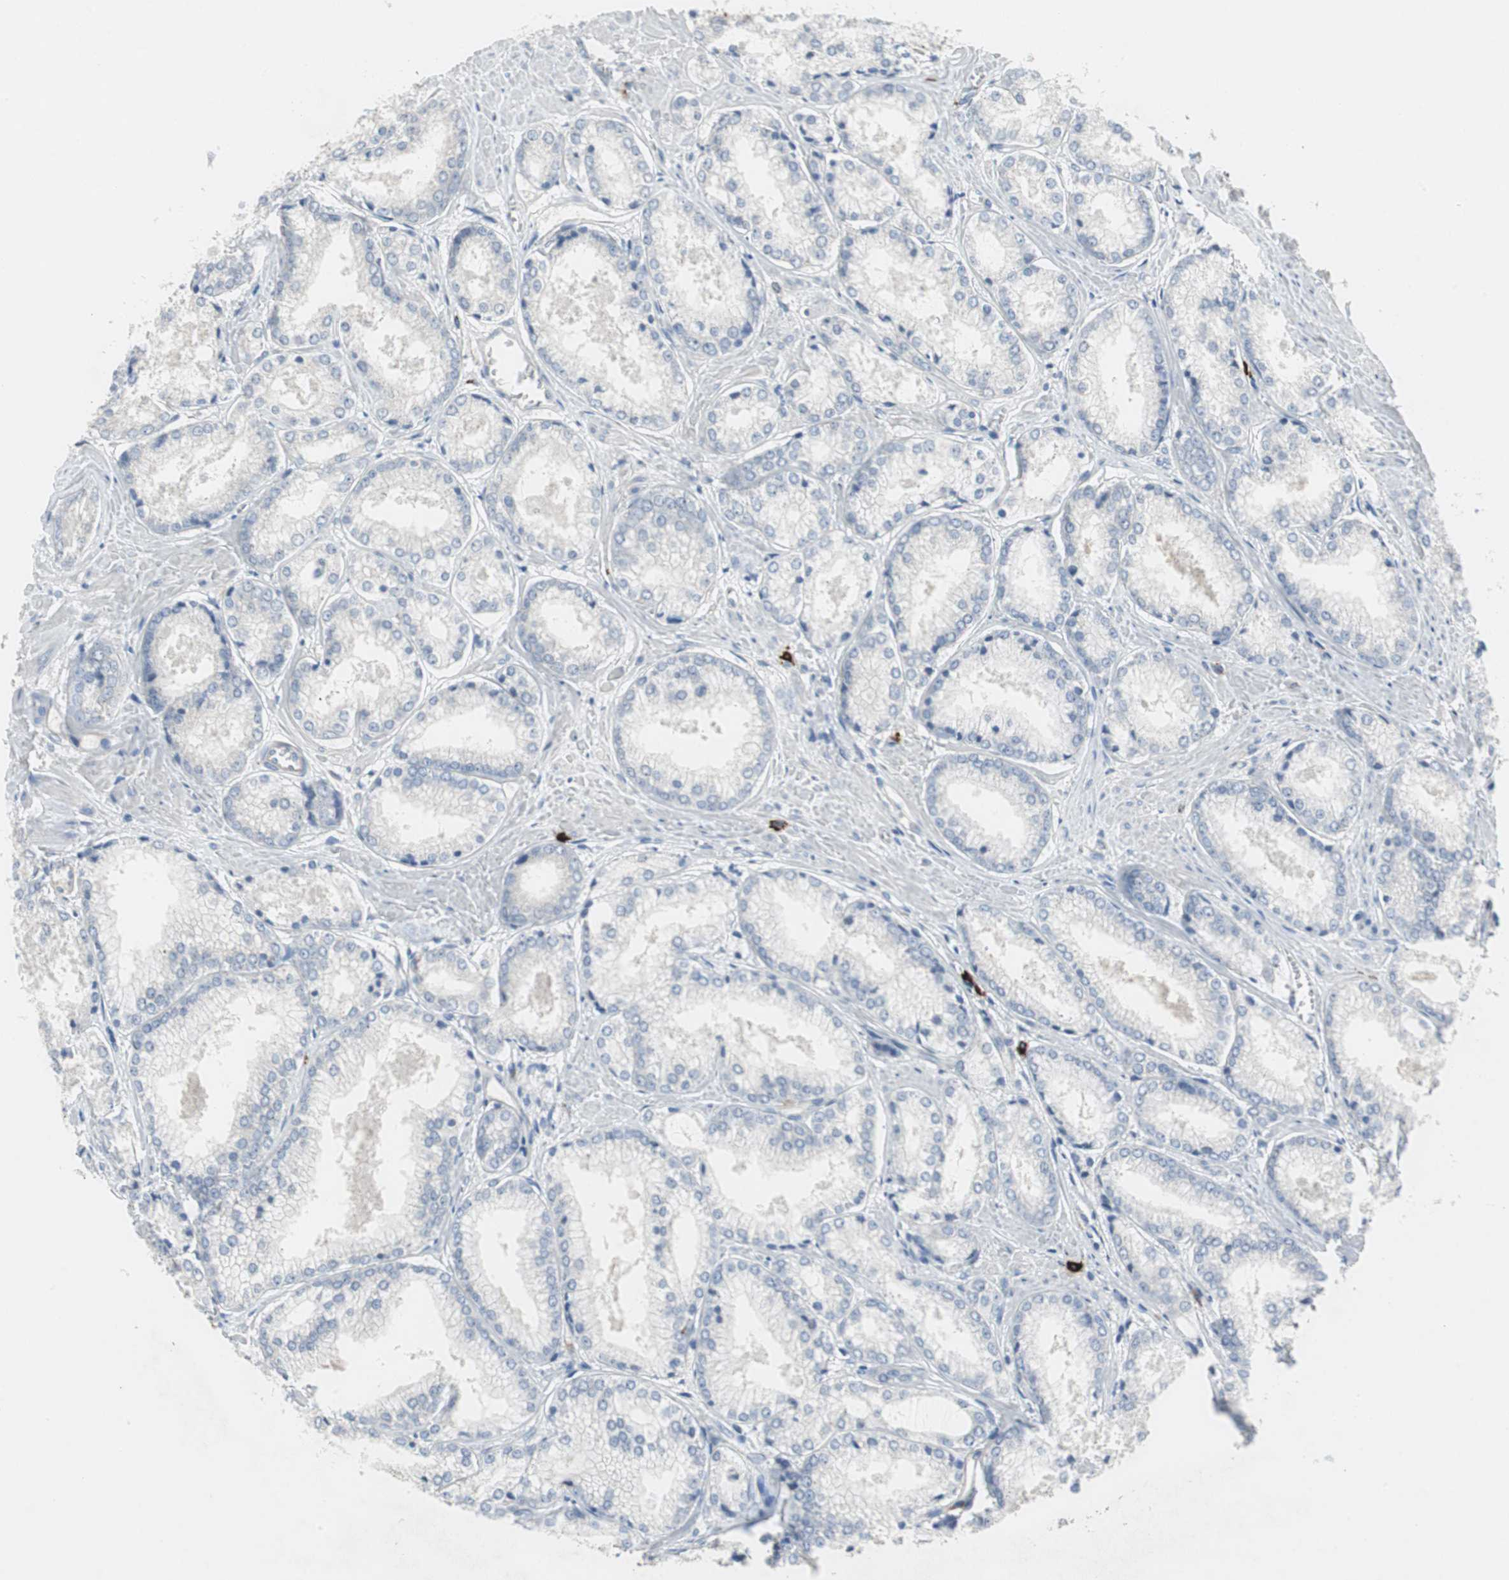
{"staining": {"intensity": "negative", "quantity": "none", "location": "none"}, "tissue": "prostate cancer", "cell_type": "Tumor cells", "image_type": "cancer", "snomed": [{"axis": "morphology", "description": "Adenocarcinoma, Low grade"}, {"axis": "topography", "description": "Prostate"}], "caption": "Tumor cells show no significant protein positivity in prostate low-grade adenocarcinoma.", "gene": "CPA3", "patient": {"sex": "male", "age": 64}}